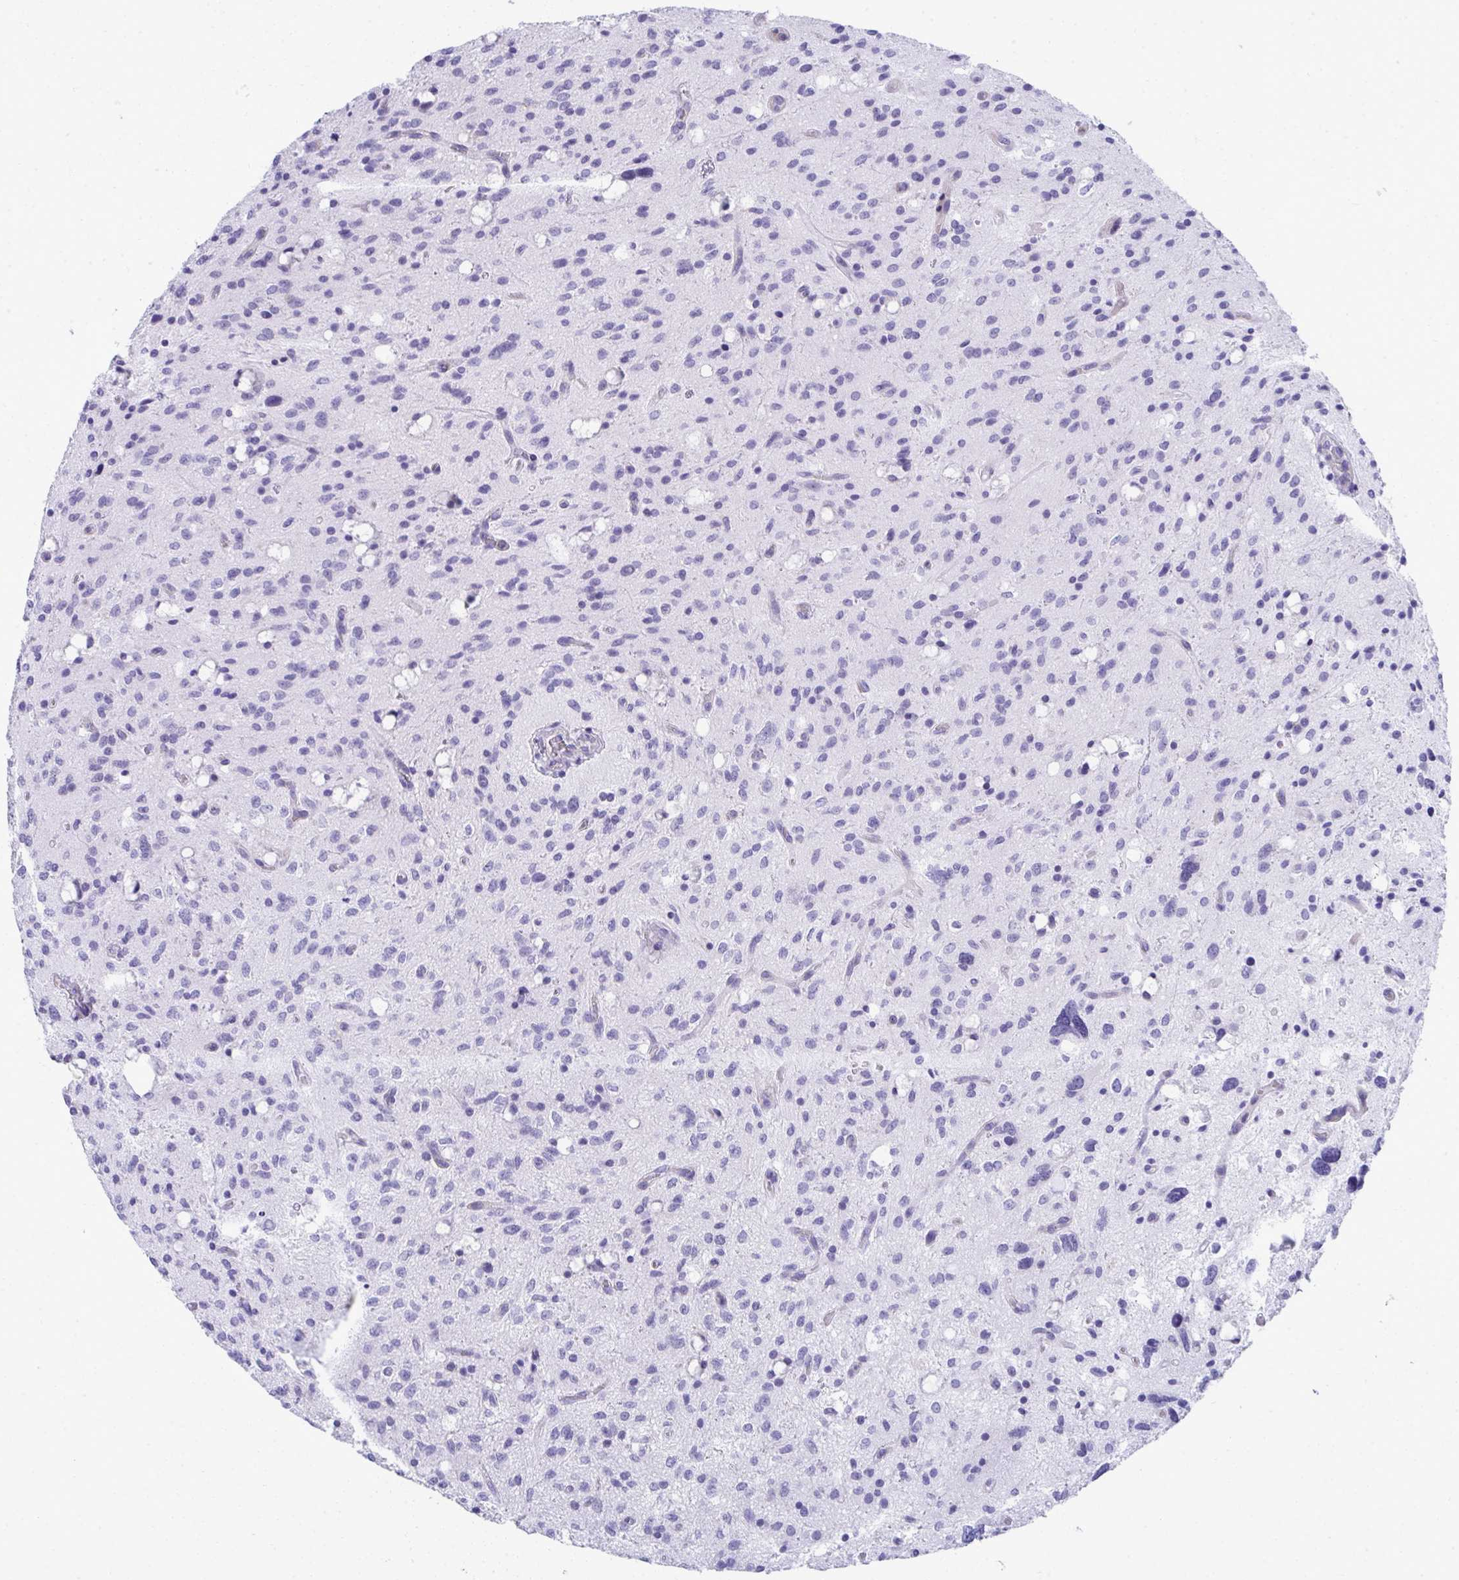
{"staining": {"intensity": "negative", "quantity": "none", "location": "none"}, "tissue": "glioma", "cell_type": "Tumor cells", "image_type": "cancer", "snomed": [{"axis": "morphology", "description": "Glioma, malignant, Low grade"}, {"axis": "topography", "description": "Brain"}], "caption": "A high-resolution photomicrograph shows immunohistochemistry staining of glioma, which exhibits no significant positivity in tumor cells.", "gene": "PUS7L", "patient": {"sex": "female", "age": 58}}